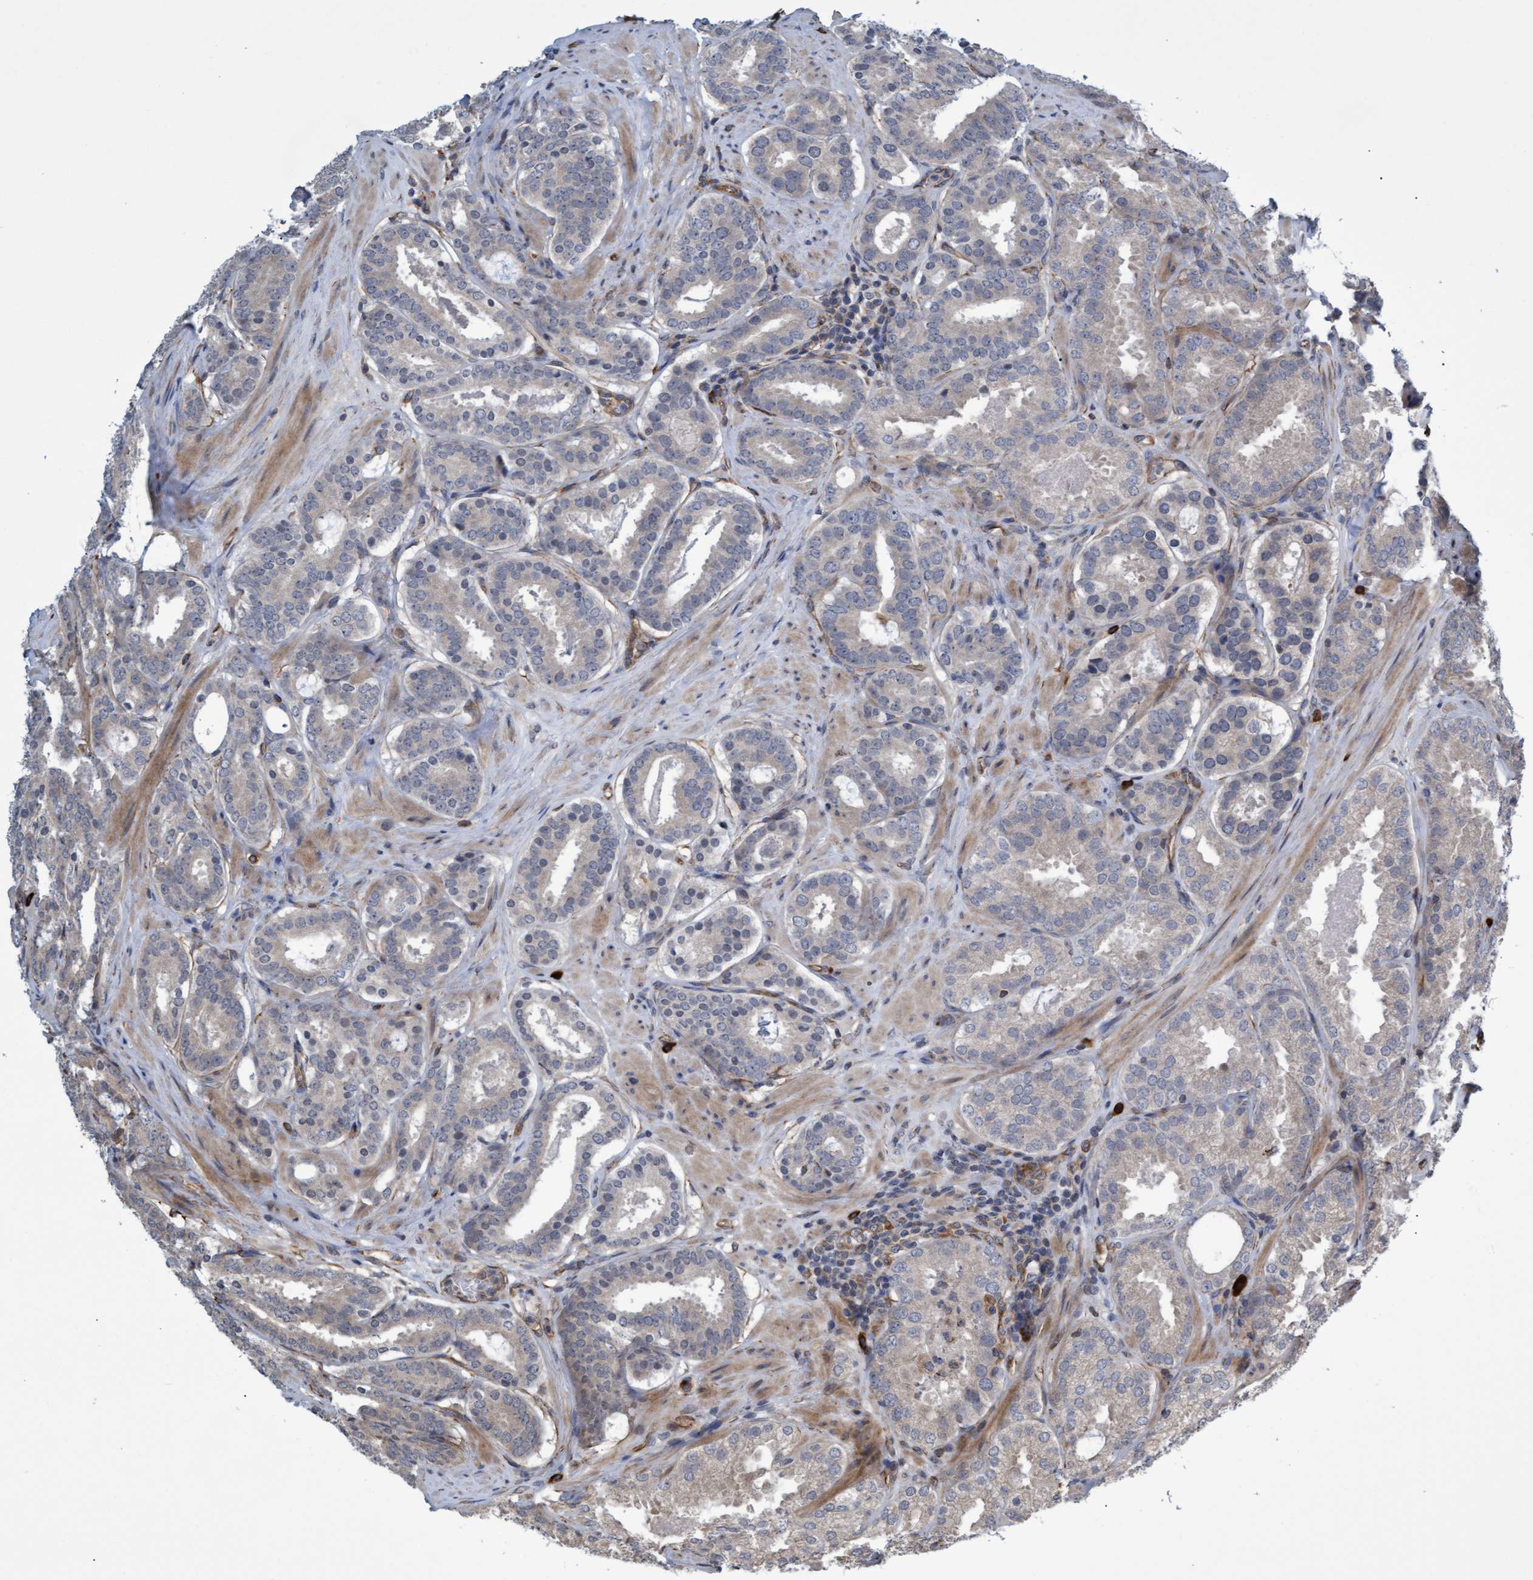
{"staining": {"intensity": "moderate", "quantity": "<25%", "location": "cytoplasmic/membranous"}, "tissue": "prostate cancer", "cell_type": "Tumor cells", "image_type": "cancer", "snomed": [{"axis": "morphology", "description": "Adenocarcinoma, Low grade"}, {"axis": "topography", "description": "Prostate"}], "caption": "DAB immunohistochemical staining of prostate cancer (low-grade adenocarcinoma) exhibits moderate cytoplasmic/membranous protein staining in about <25% of tumor cells.", "gene": "TNFRSF10B", "patient": {"sex": "male", "age": 69}}